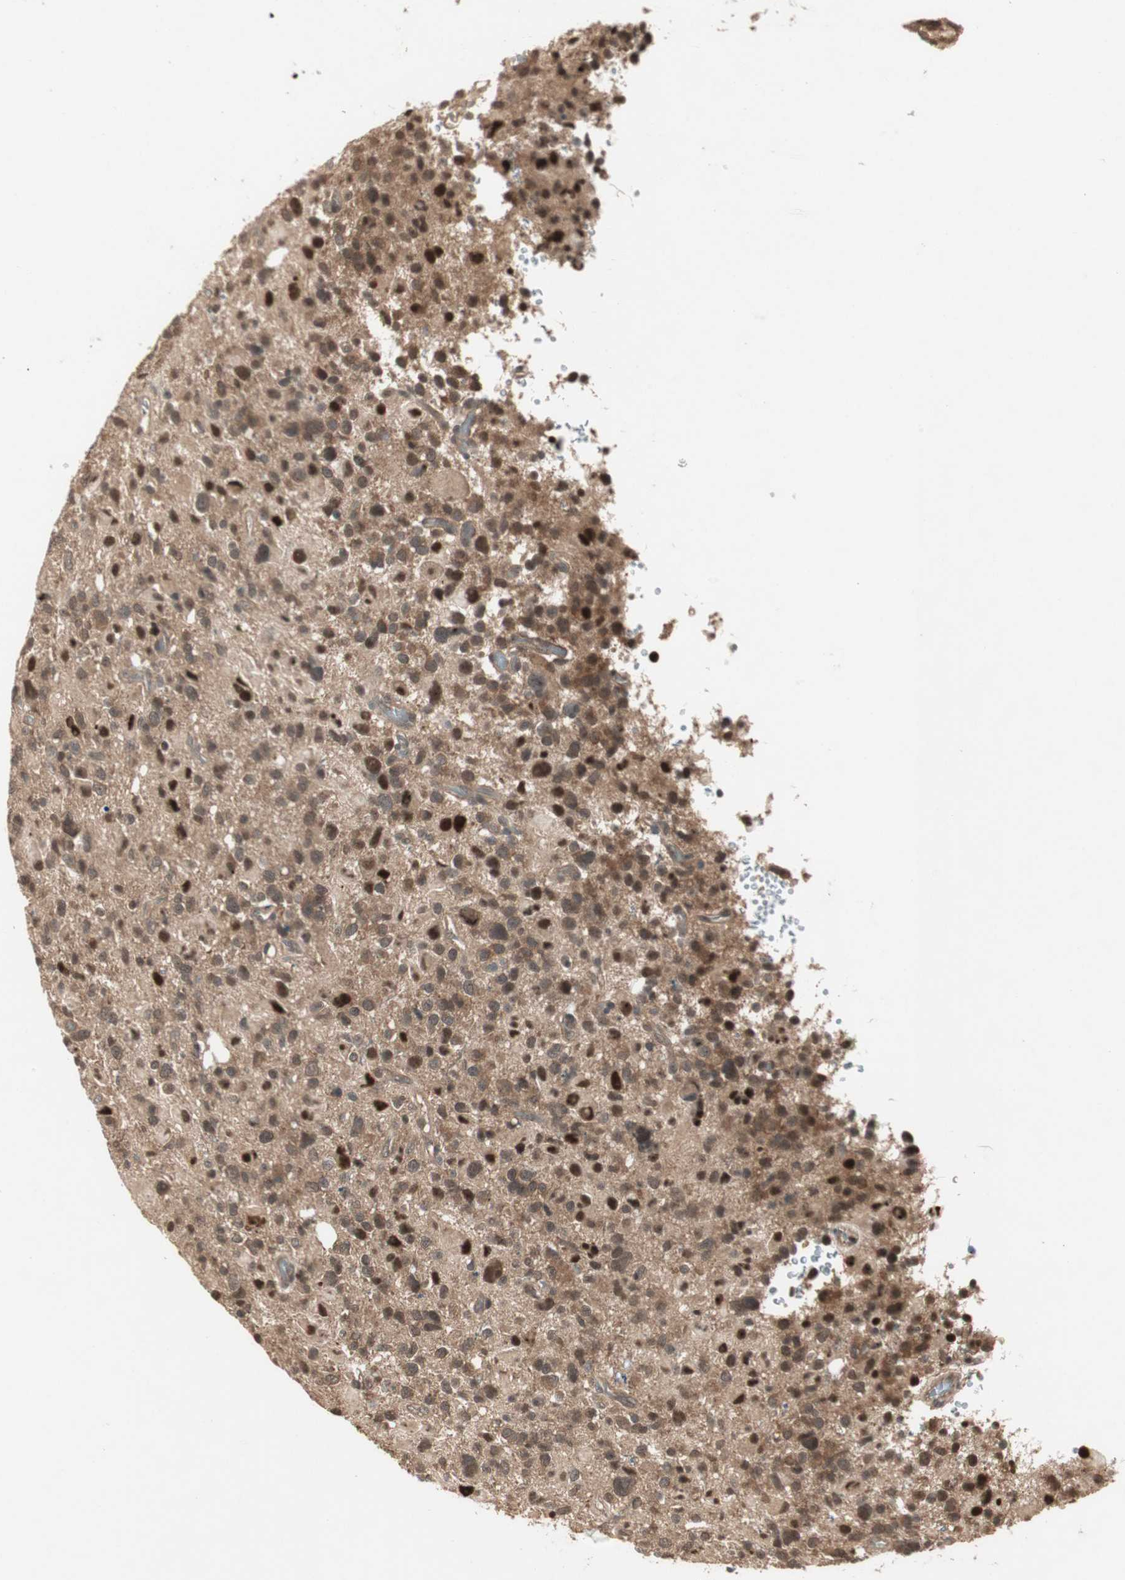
{"staining": {"intensity": "moderate", "quantity": ">75%", "location": "cytoplasmic/membranous,nuclear"}, "tissue": "glioma", "cell_type": "Tumor cells", "image_type": "cancer", "snomed": [{"axis": "morphology", "description": "Glioma, malignant, High grade"}, {"axis": "topography", "description": "Brain"}], "caption": "Immunohistochemistry of human glioma reveals medium levels of moderate cytoplasmic/membranous and nuclear staining in approximately >75% of tumor cells.", "gene": "CSNK2B", "patient": {"sex": "male", "age": 48}}